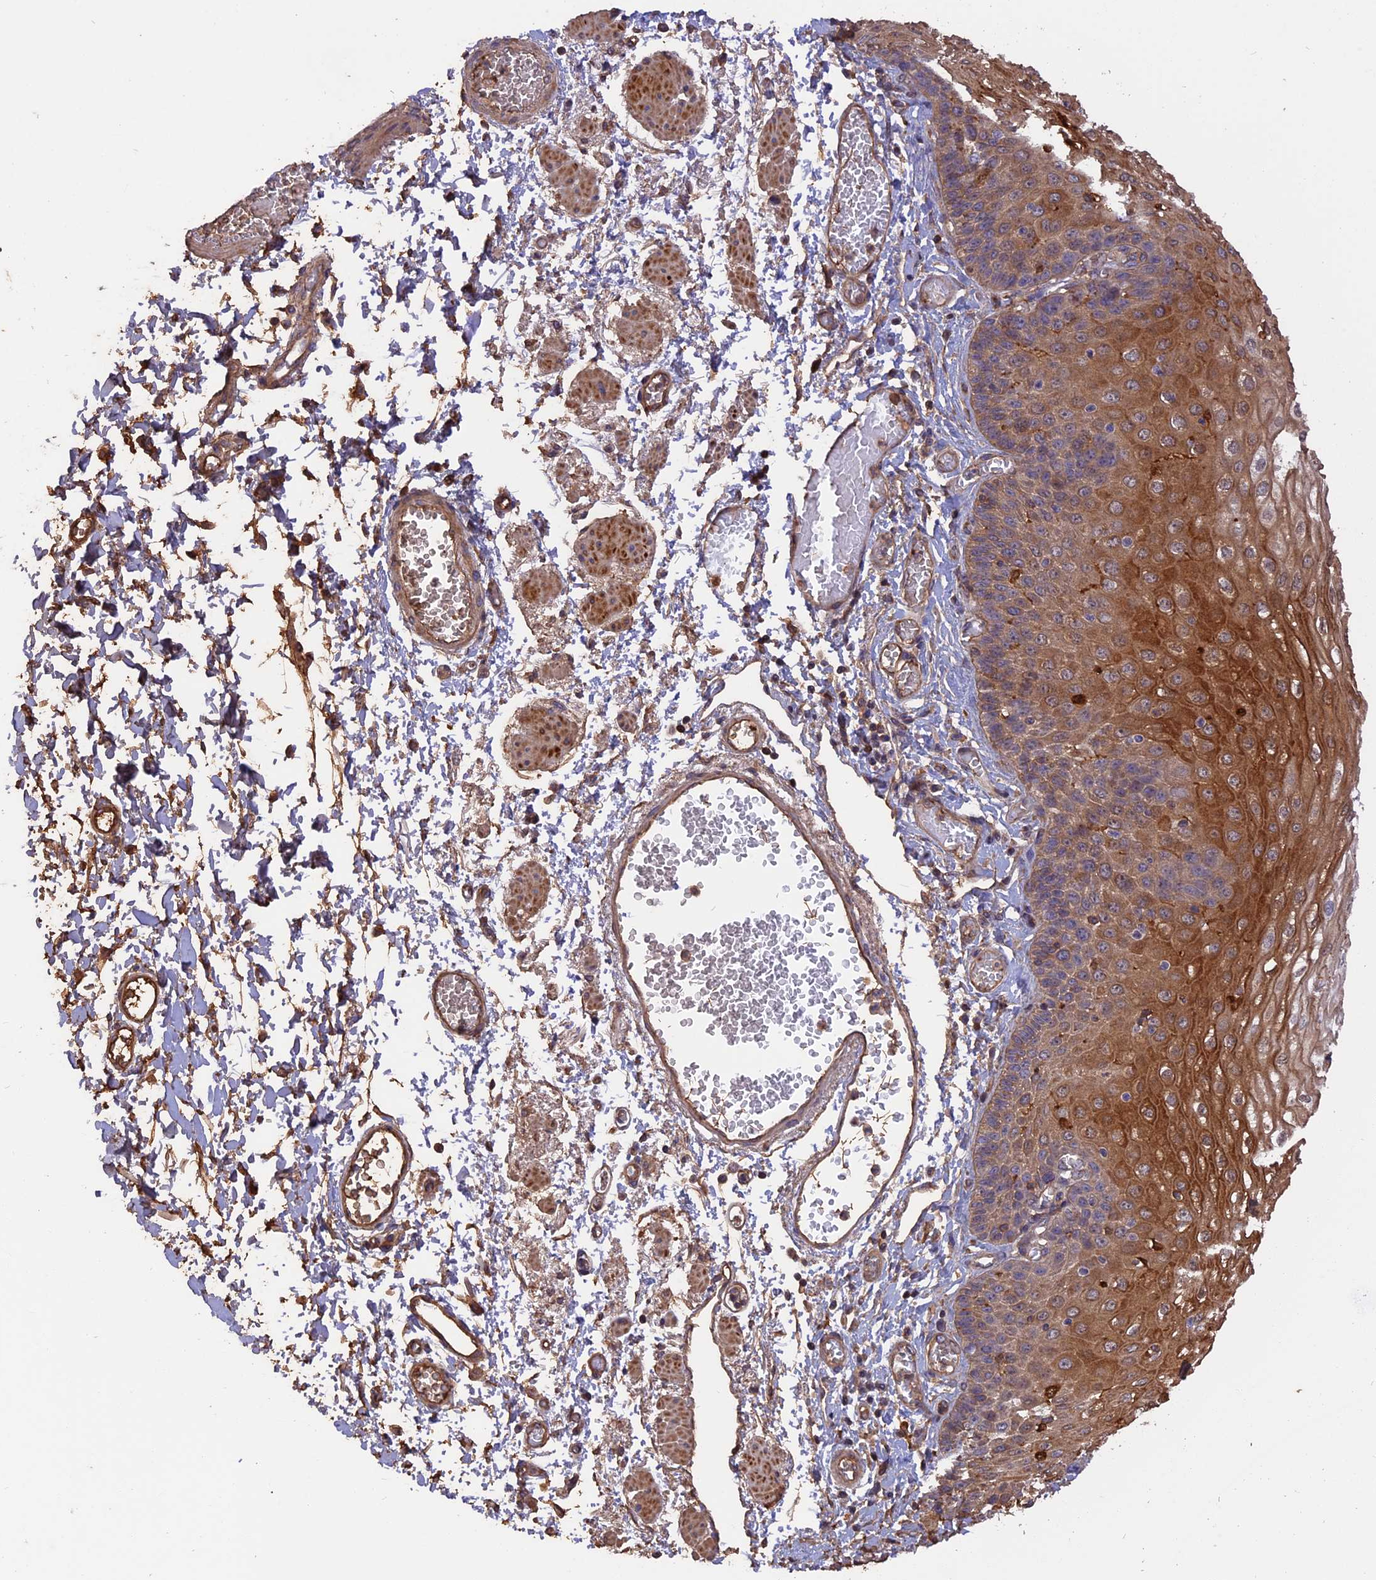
{"staining": {"intensity": "strong", "quantity": "25%-75%", "location": "cytoplasmic/membranous"}, "tissue": "esophagus", "cell_type": "Squamous epithelial cells", "image_type": "normal", "snomed": [{"axis": "morphology", "description": "Normal tissue, NOS"}, {"axis": "topography", "description": "Esophagus"}], "caption": "Esophagus stained with immunohistochemistry (IHC) exhibits strong cytoplasmic/membranous staining in approximately 25%-75% of squamous epithelial cells. (DAB IHC with brightfield microscopy, high magnification).", "gene": "RASAL1", "patient": {"sex": "male", "age": 81}}